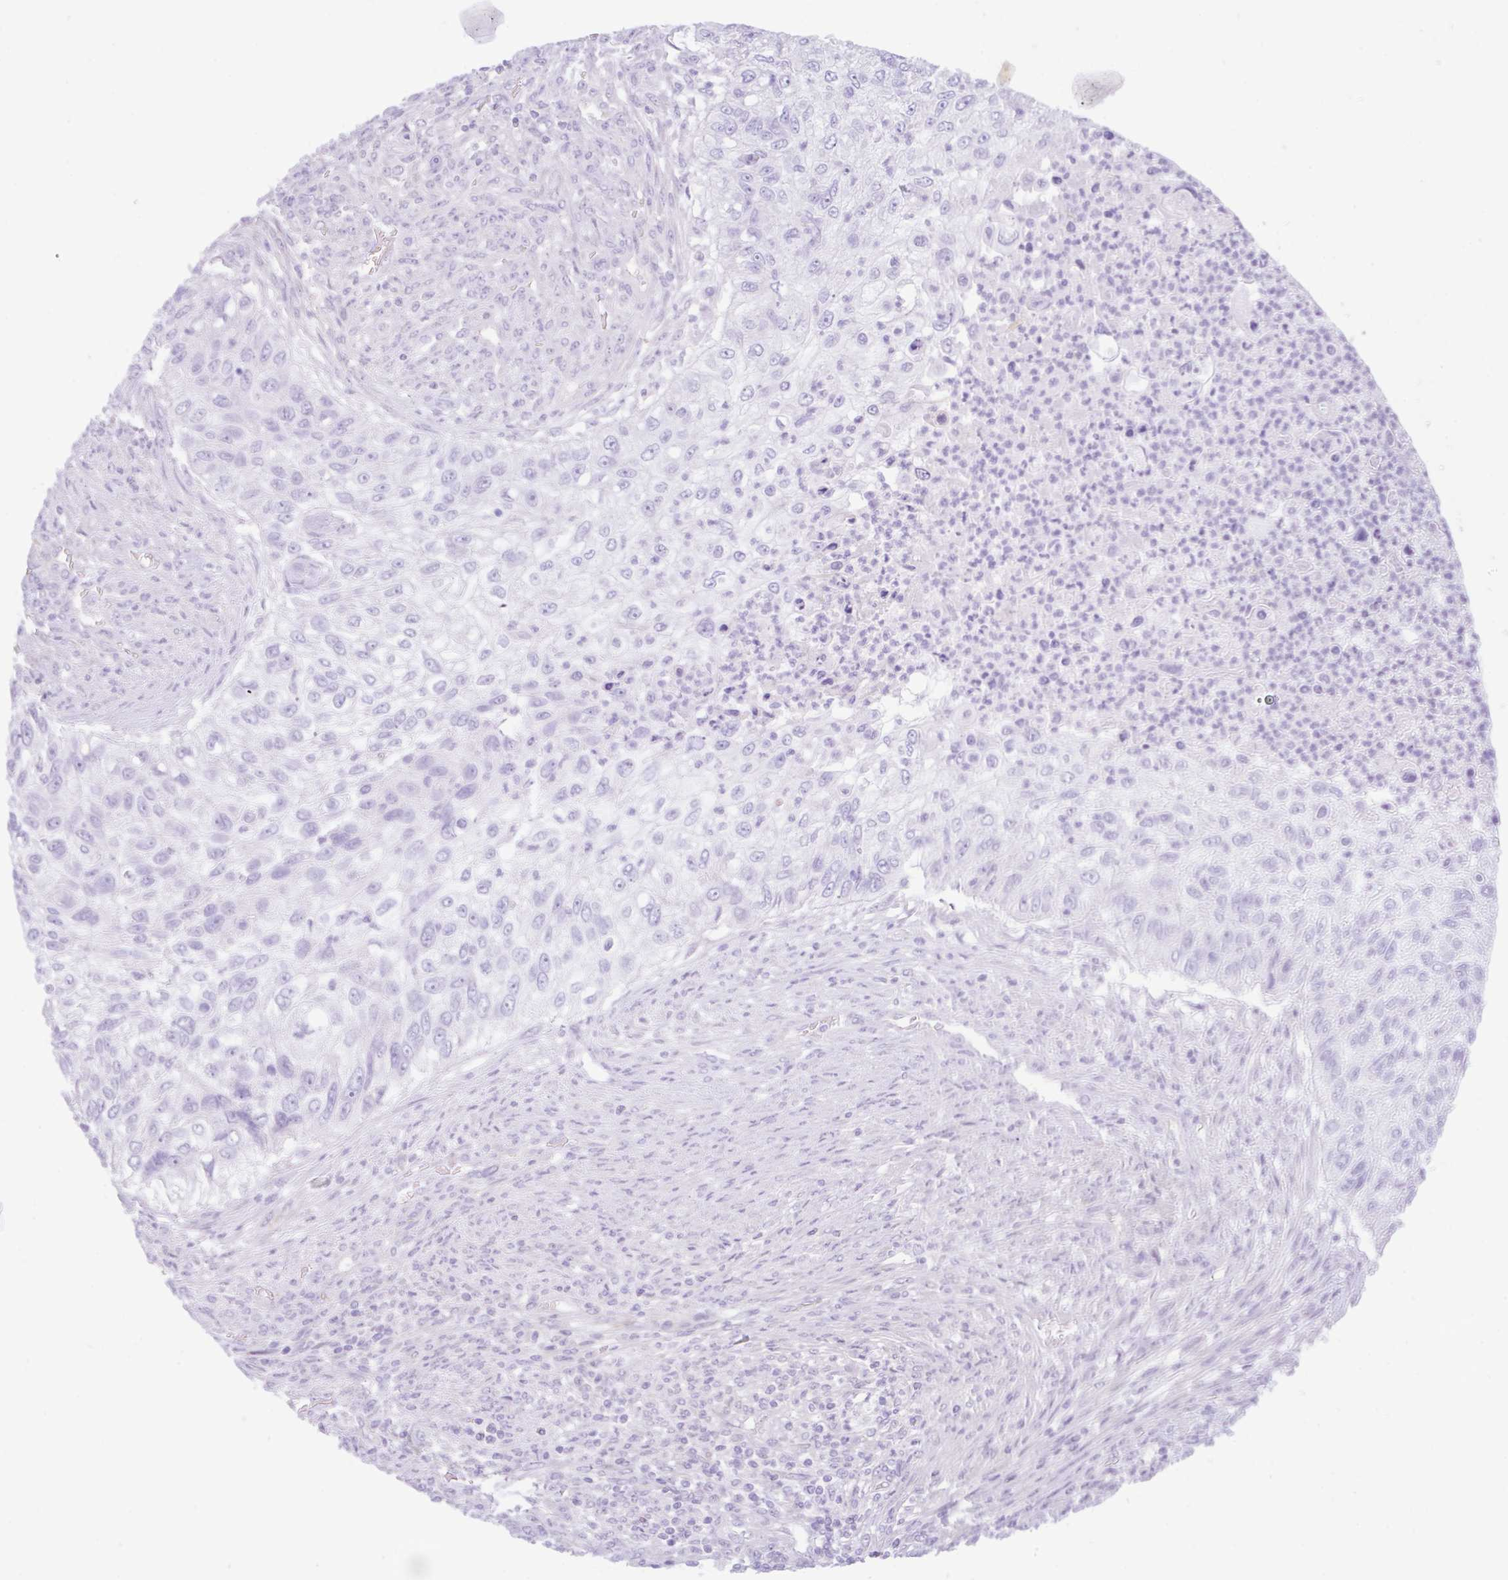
{"staining": {"intensity": "negative", "quantity": "none", "location": "none"}, "tissue": "urothelial cancer", "cell_type": "Tumor cells", "image_type": "cancer", "snomed": [{"axis": "morphology", "description": "Urothelial carcinoma, High grade"}, {"axis": "topography", "description": "Urinary bladder"}], "caption": "An immunohistochemistry (IHC) micrograph of urothelial cancer is shown. There is no staining in tumor cells of urothelial cancer. (Stains: DAB (3,3'-diaminobenzidine) IHC with hematoxylin counter stain, Microscopy: brightfield microscopy at high magnification).", "gene": "ZNF101", "patient": {"sex": "female", "age": 60}}